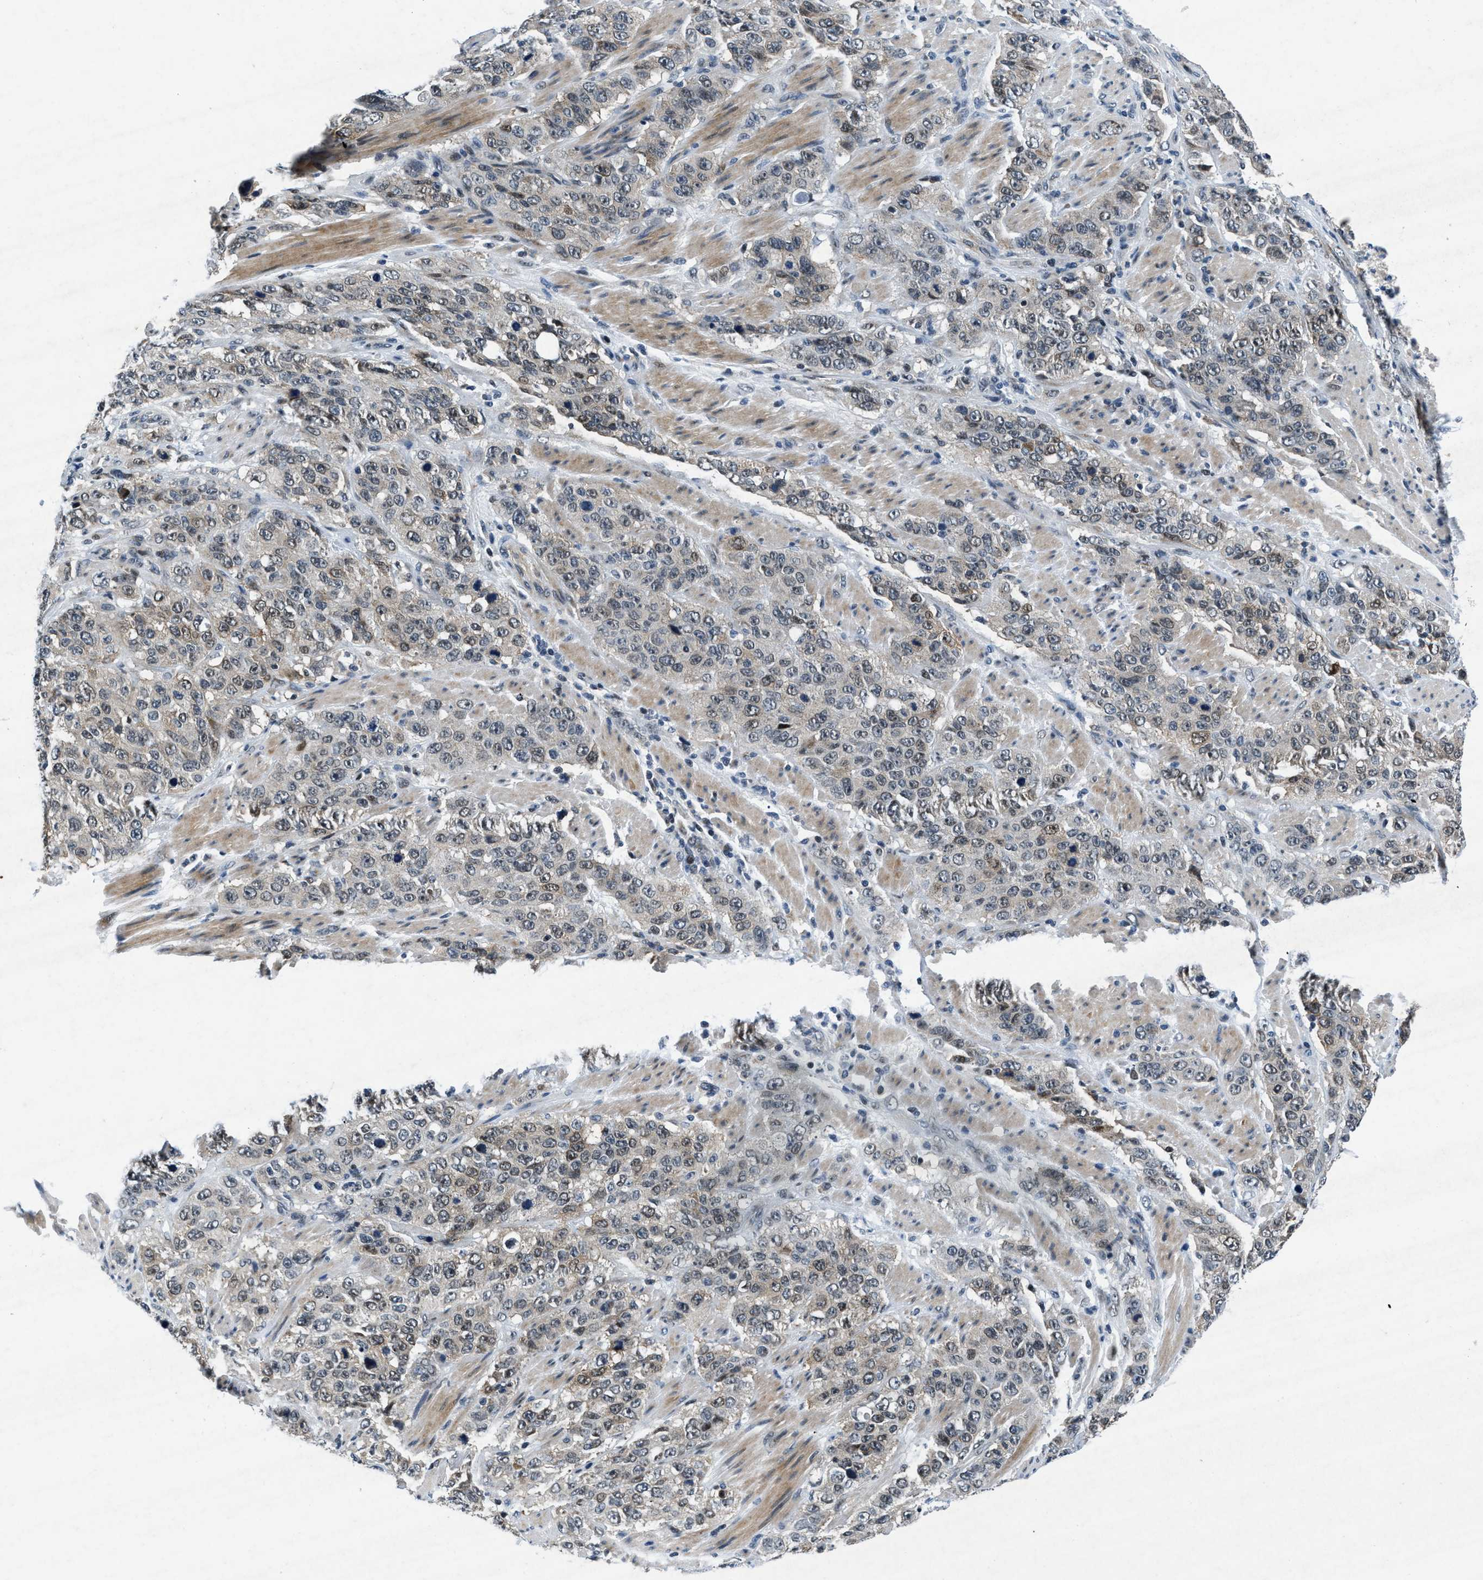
{"staining": {"intensity": "weak", "quantity": "<25%", "location": "cytoplasmic/membranous,nuclear"}, "tissue": "stomach cancer", "cell_type": "Tumor cells", "image_type": "cancer", "snomed": [{"axis": "morphology", "description": "Adenocarcinoma, NOS"}, {"axis": "topography", "description": "Stomach"}], "caption": "Tumor cells show no significant positivity in stomach cancer.", "gene": "PHLDA1", "patient": {"sex": "male", "age": 48}}